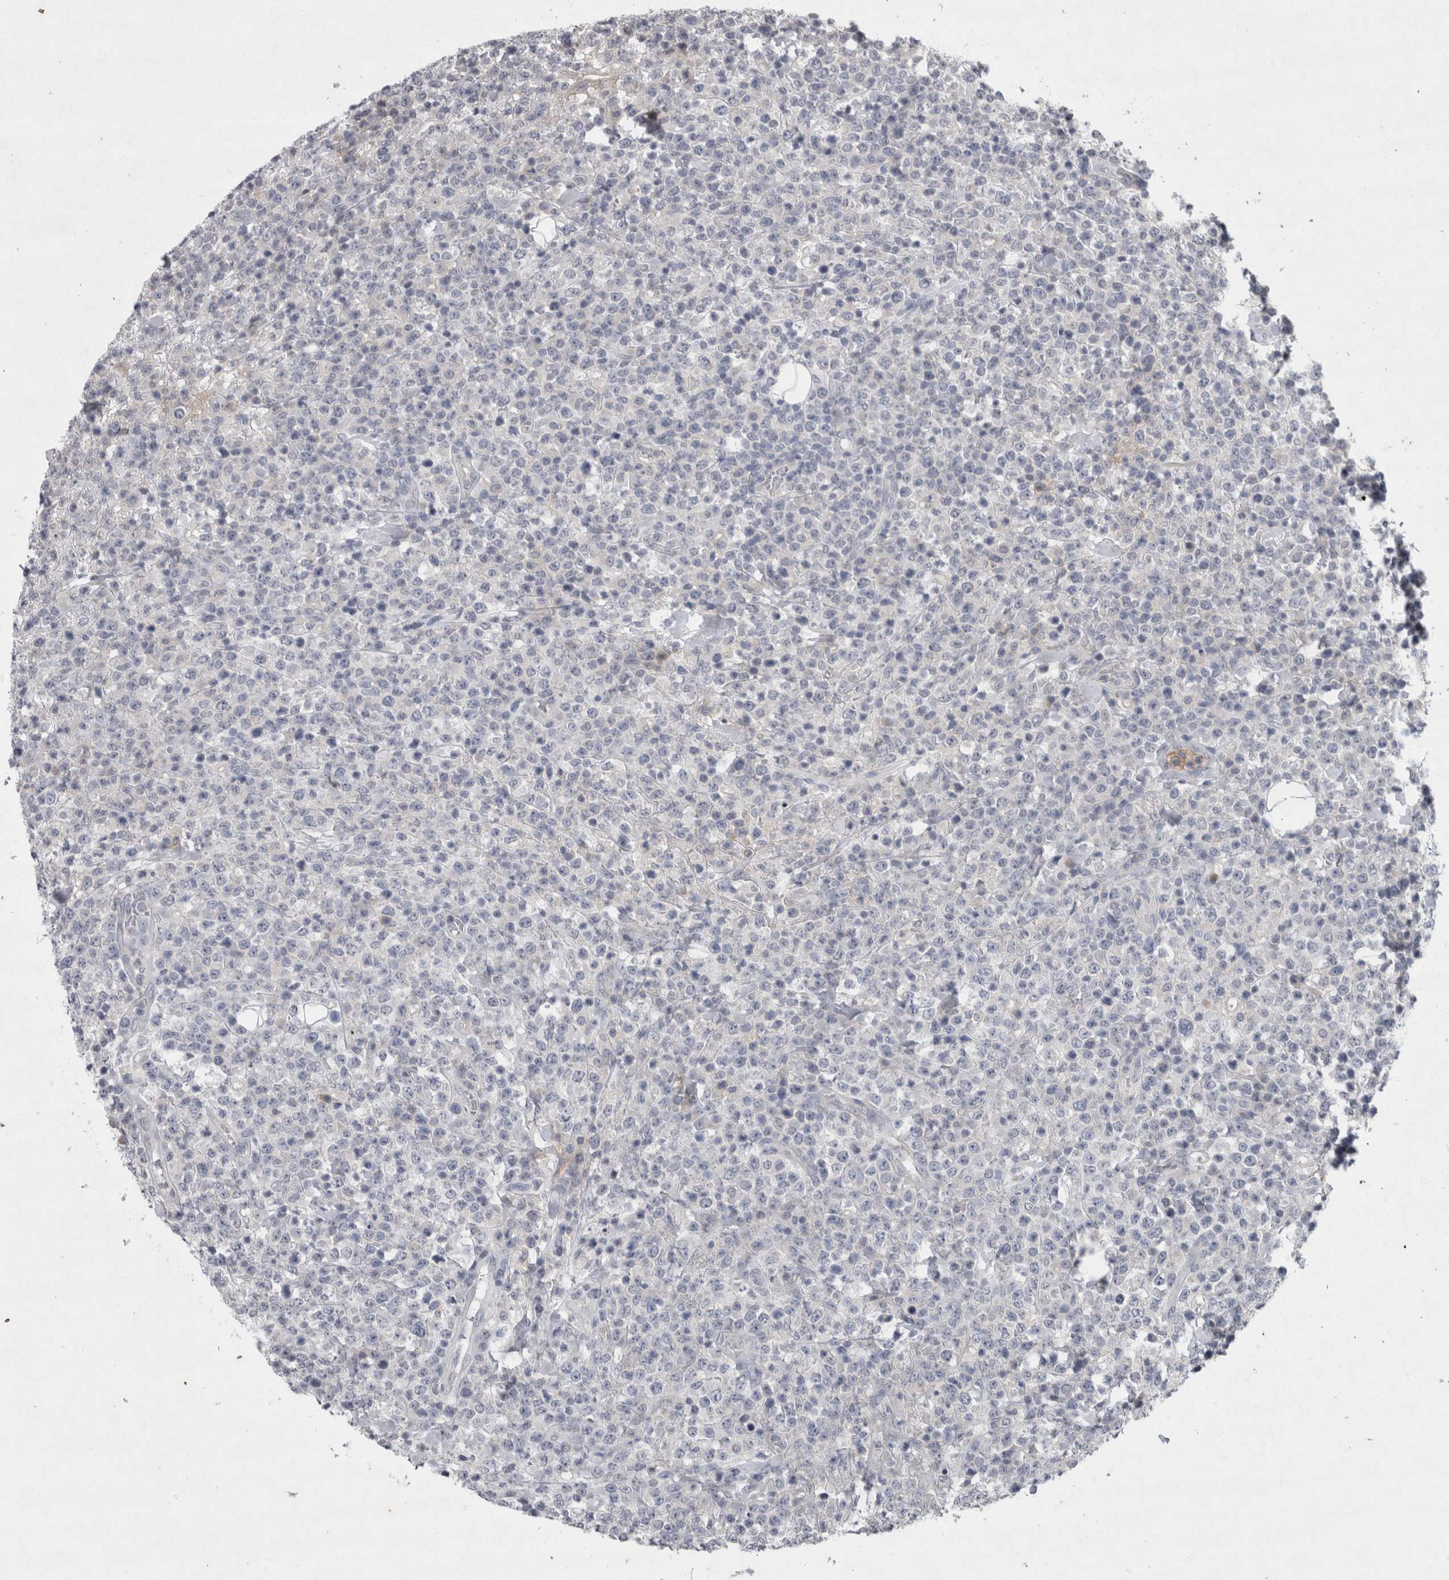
{"staining": {"intensity": "negative", "quantity": "none", "location": "none"}, "tissue": "lymphoma", "cell_type": "Tumor cells", "image_type": "cancer", "snomed": [{"axis": "morphology", "description": "Malignant lymphoma, non-Hodgkin's type, High grade"}, {"axis": "topography", "description": "Colon"}], "caption": "Immunohistochemistry (IHC) of high-grade malignant lymphoma, non-Hodgkin's type displays no positivity in tumor cells. (DAB immunohistochemistry, high magnification).", "gene": "WNT7A", "patient": {"sex": "female", "age": 53}}